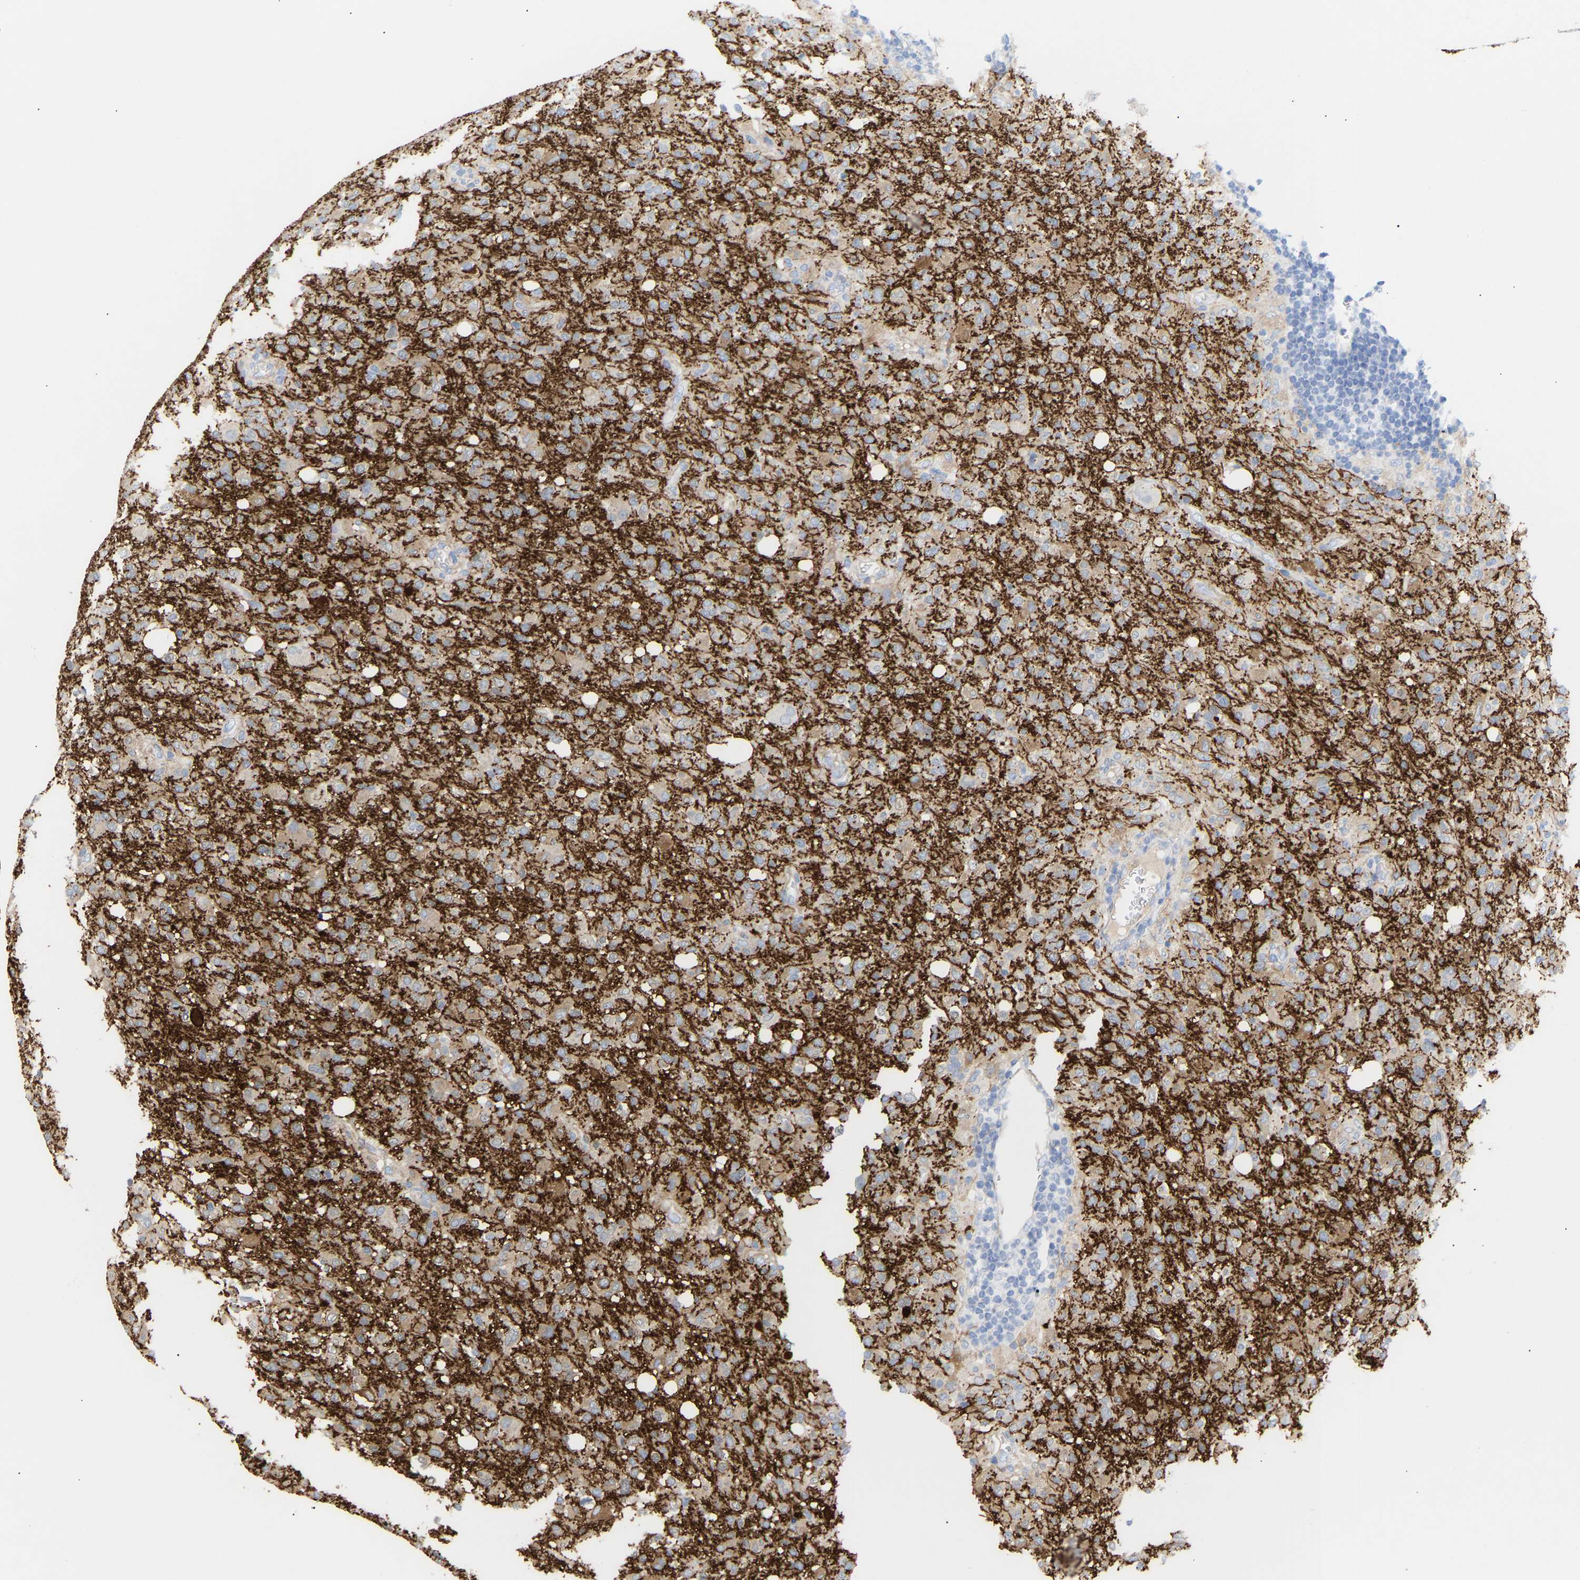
{"staining": {"intensity": "weak", "quantity": "<25%", "location": "cytoplasmic/membranous"}, "tissue": "glioma", "cell_type": "Tumor cells", "image_type": "cancer", "snomed": [{"axis": "morphology", "description": "Glioma, malignant, High grade"}, {"axis": "topography", "description": "Brain"}], "caption": "Tumor cells show no significant protein expression in malignant glioma (high-grade). (DAB (3,3'-diaminobenzidine) IHC with hematoxylin counter stain).", "gene": "AMPH", "patient": {"sex": "female", "age": 57}}